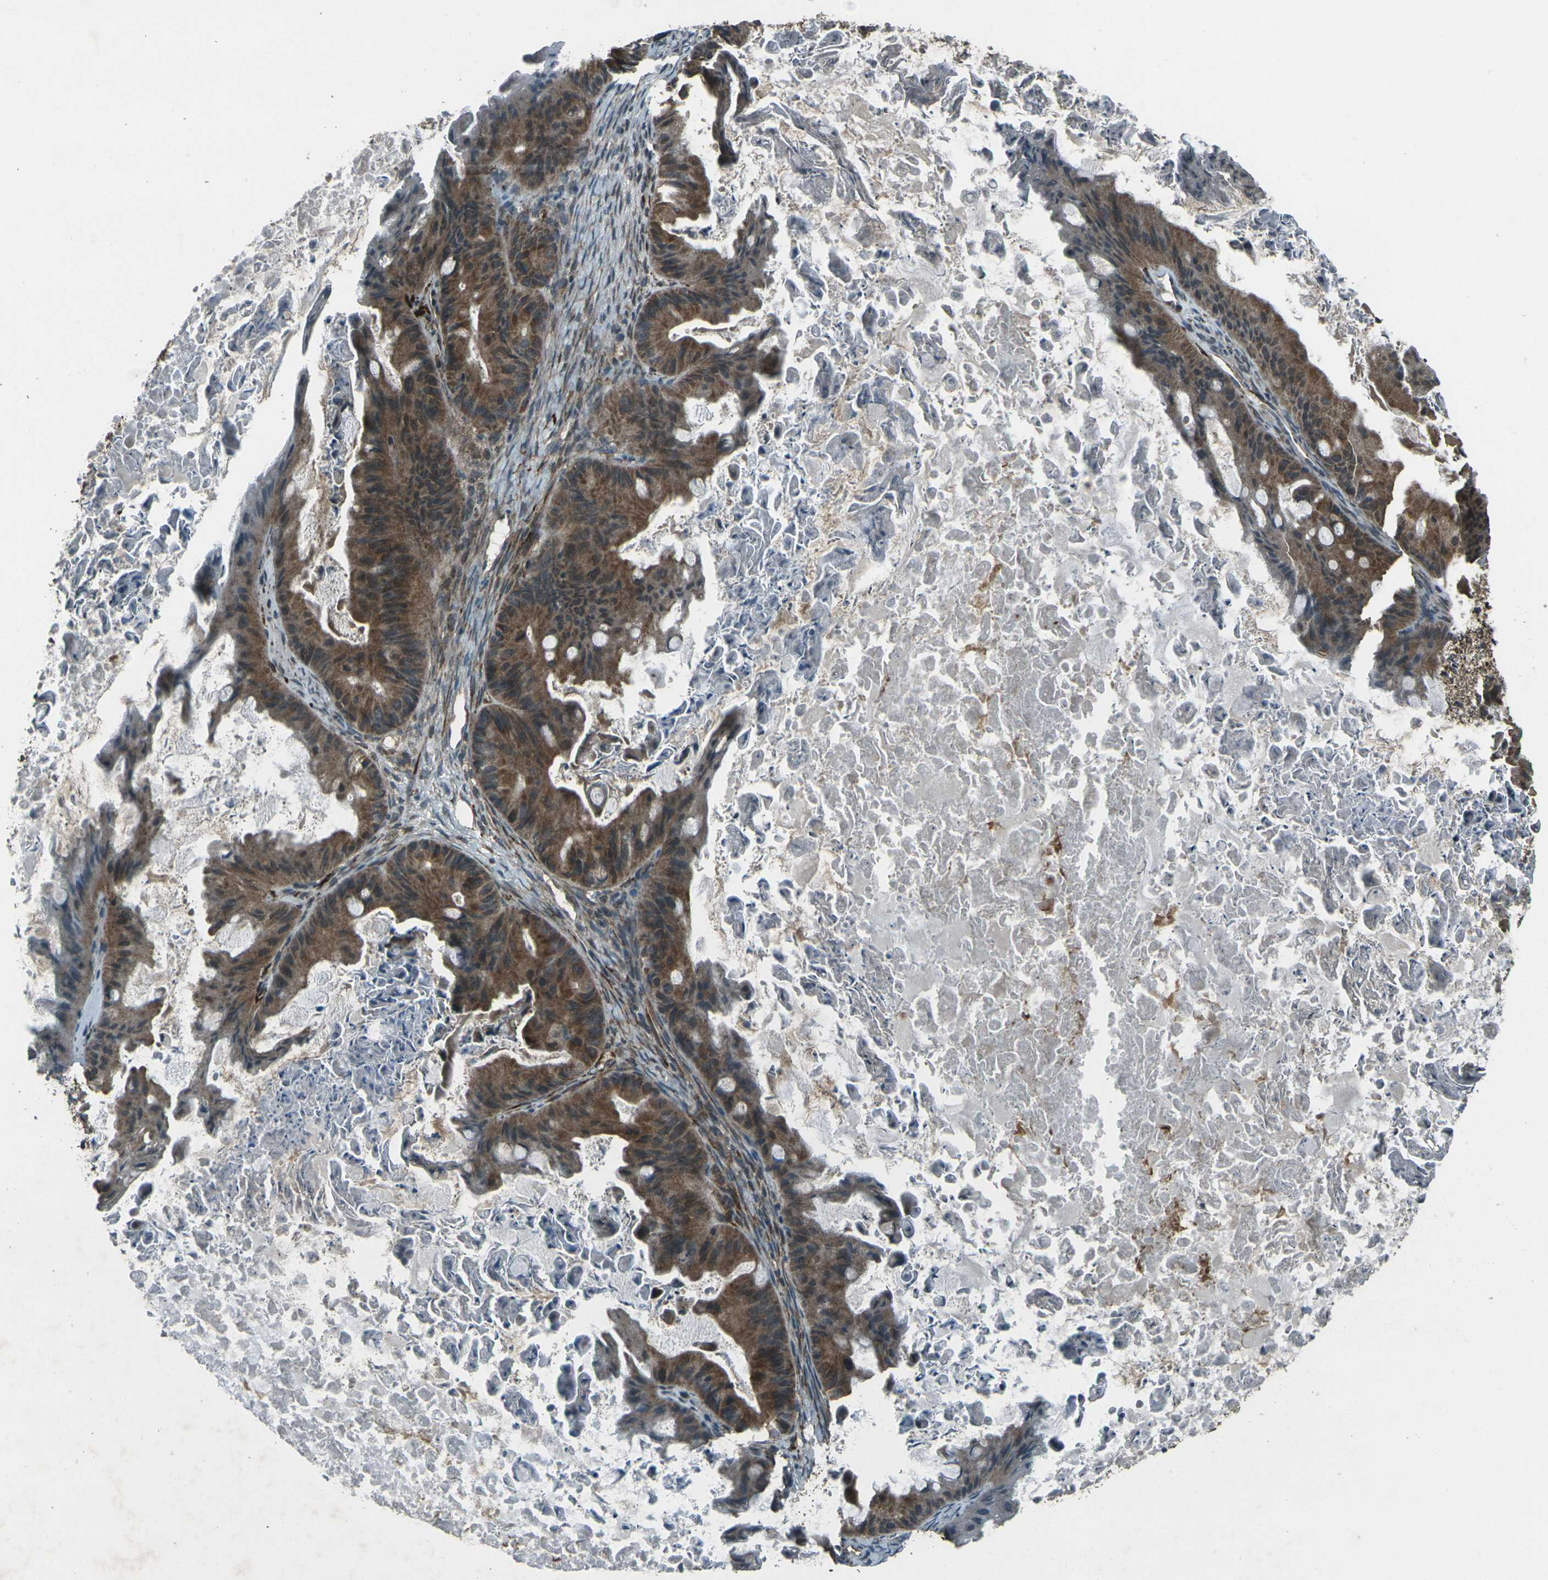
{"staining": {"intensity": "strong", "quantity": ">75%", "location": "cytoplasmic/membranous"}, "tissue": "ovarian cancer", "cell_type": "Tumor cells", "image_type": "cancer", "snomed": [{"axis": "morphology", "description": "Cystadenocarcinoma, mucinous, NOS"}, {"axis": "topography", "description": "Ovary"}], "caption": "Approximately >75% of tumor cells in ovarian mucinous cystadenocarcinoma exhibit strong cytoplasmic/membranous protein positivity as visualized by brown immunohistochemical staining.", "gene": "LSMEM1", "patient": {"sex": "female", "age": 37}}